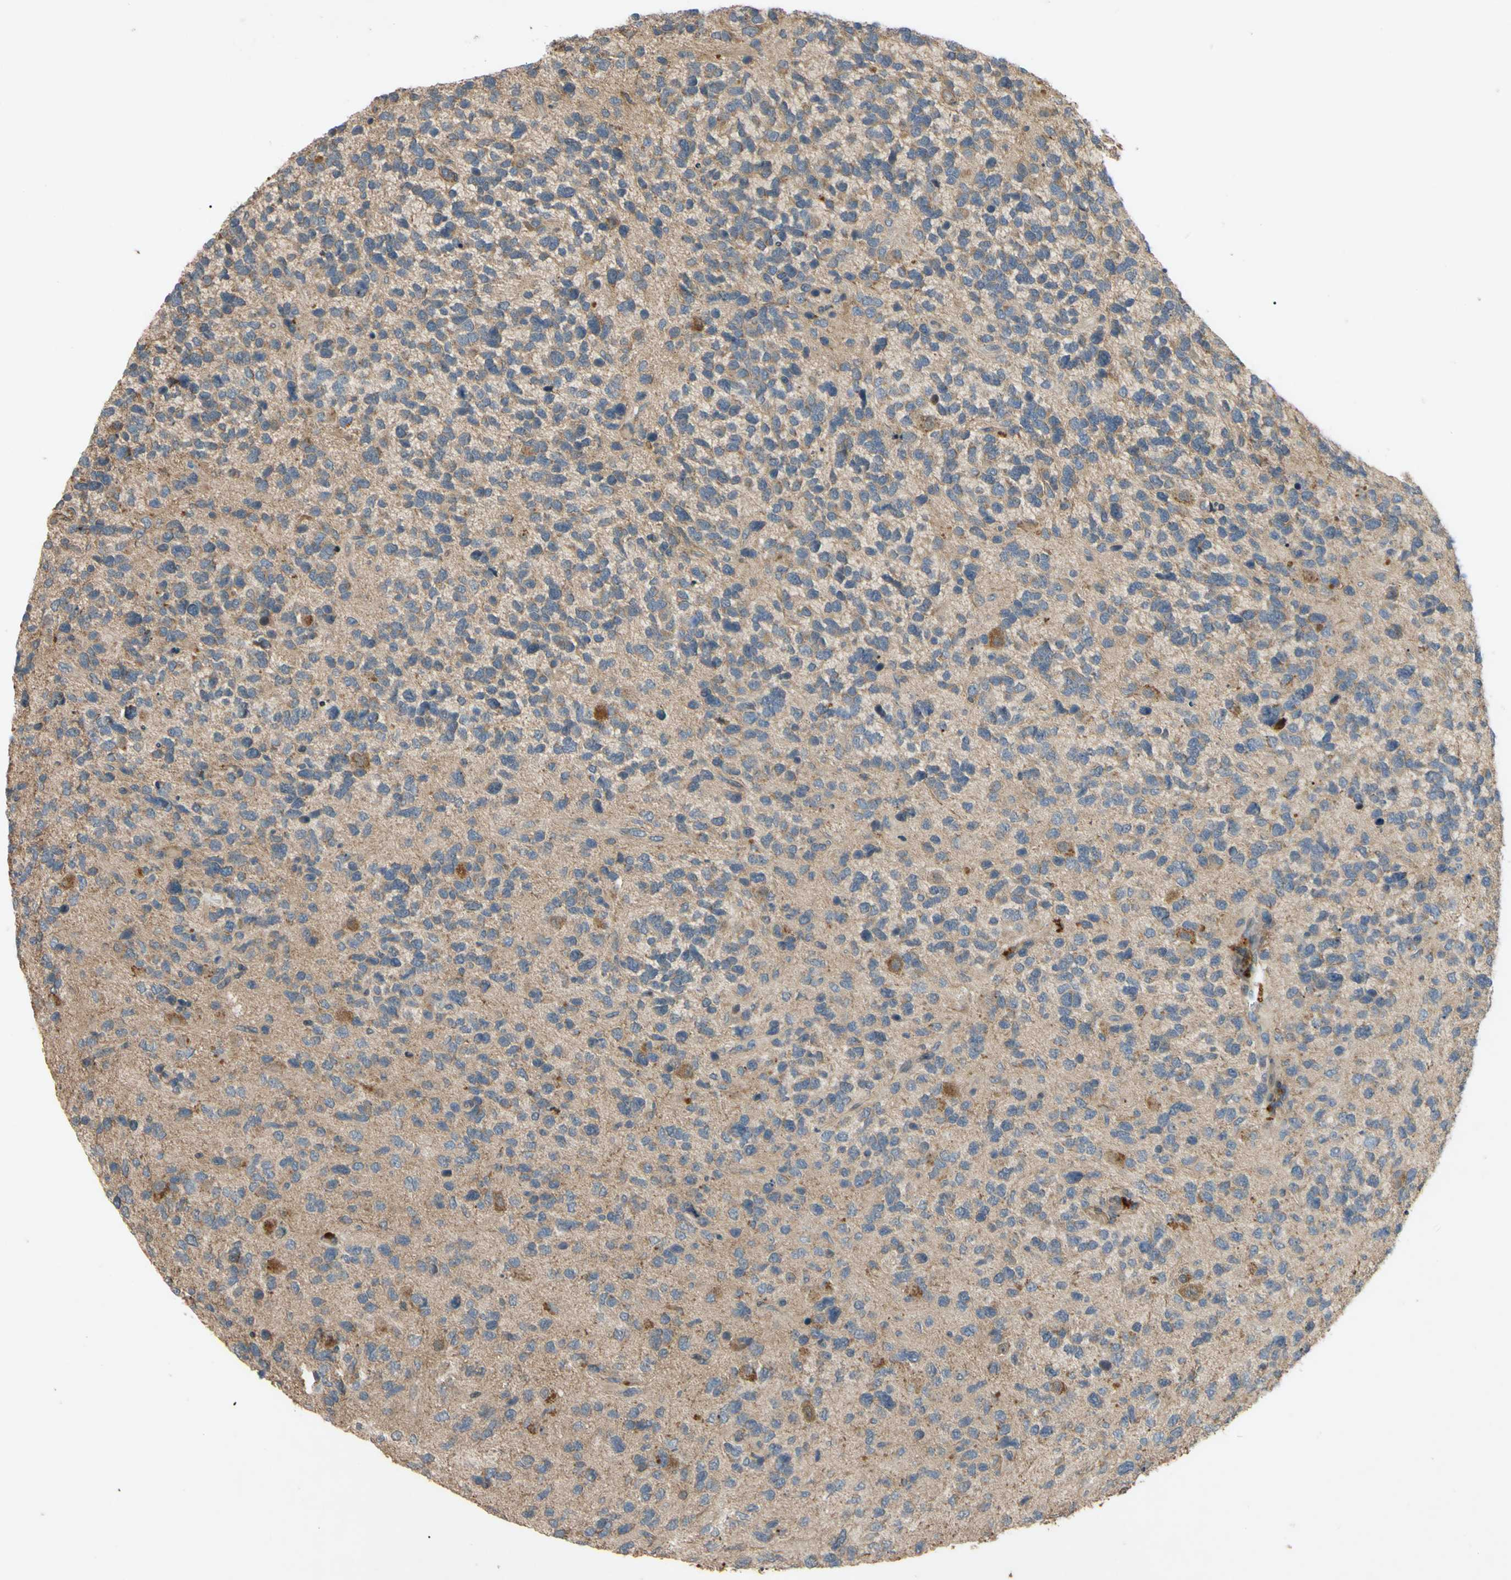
{"staining": {"intensity": "moderate", "quantity": "<25%", "location": "cytoplasmic/membranous"}, "tissue": "glioma", "cell_type": "Tumor cells", "image_type": "cancer", "snomed": [{"axis": "morphology", "description": "Glioma, malignant, High grade"}, {"axis": "topography", "description": "Brain"}], "caption": "Glioma stained with a brown dye displays moderate cytoplasmic/membranous positive staining in about <25% of tumor cells.", "gene": "PARD6A", "patient": {"sex": "female", "age": 58}}